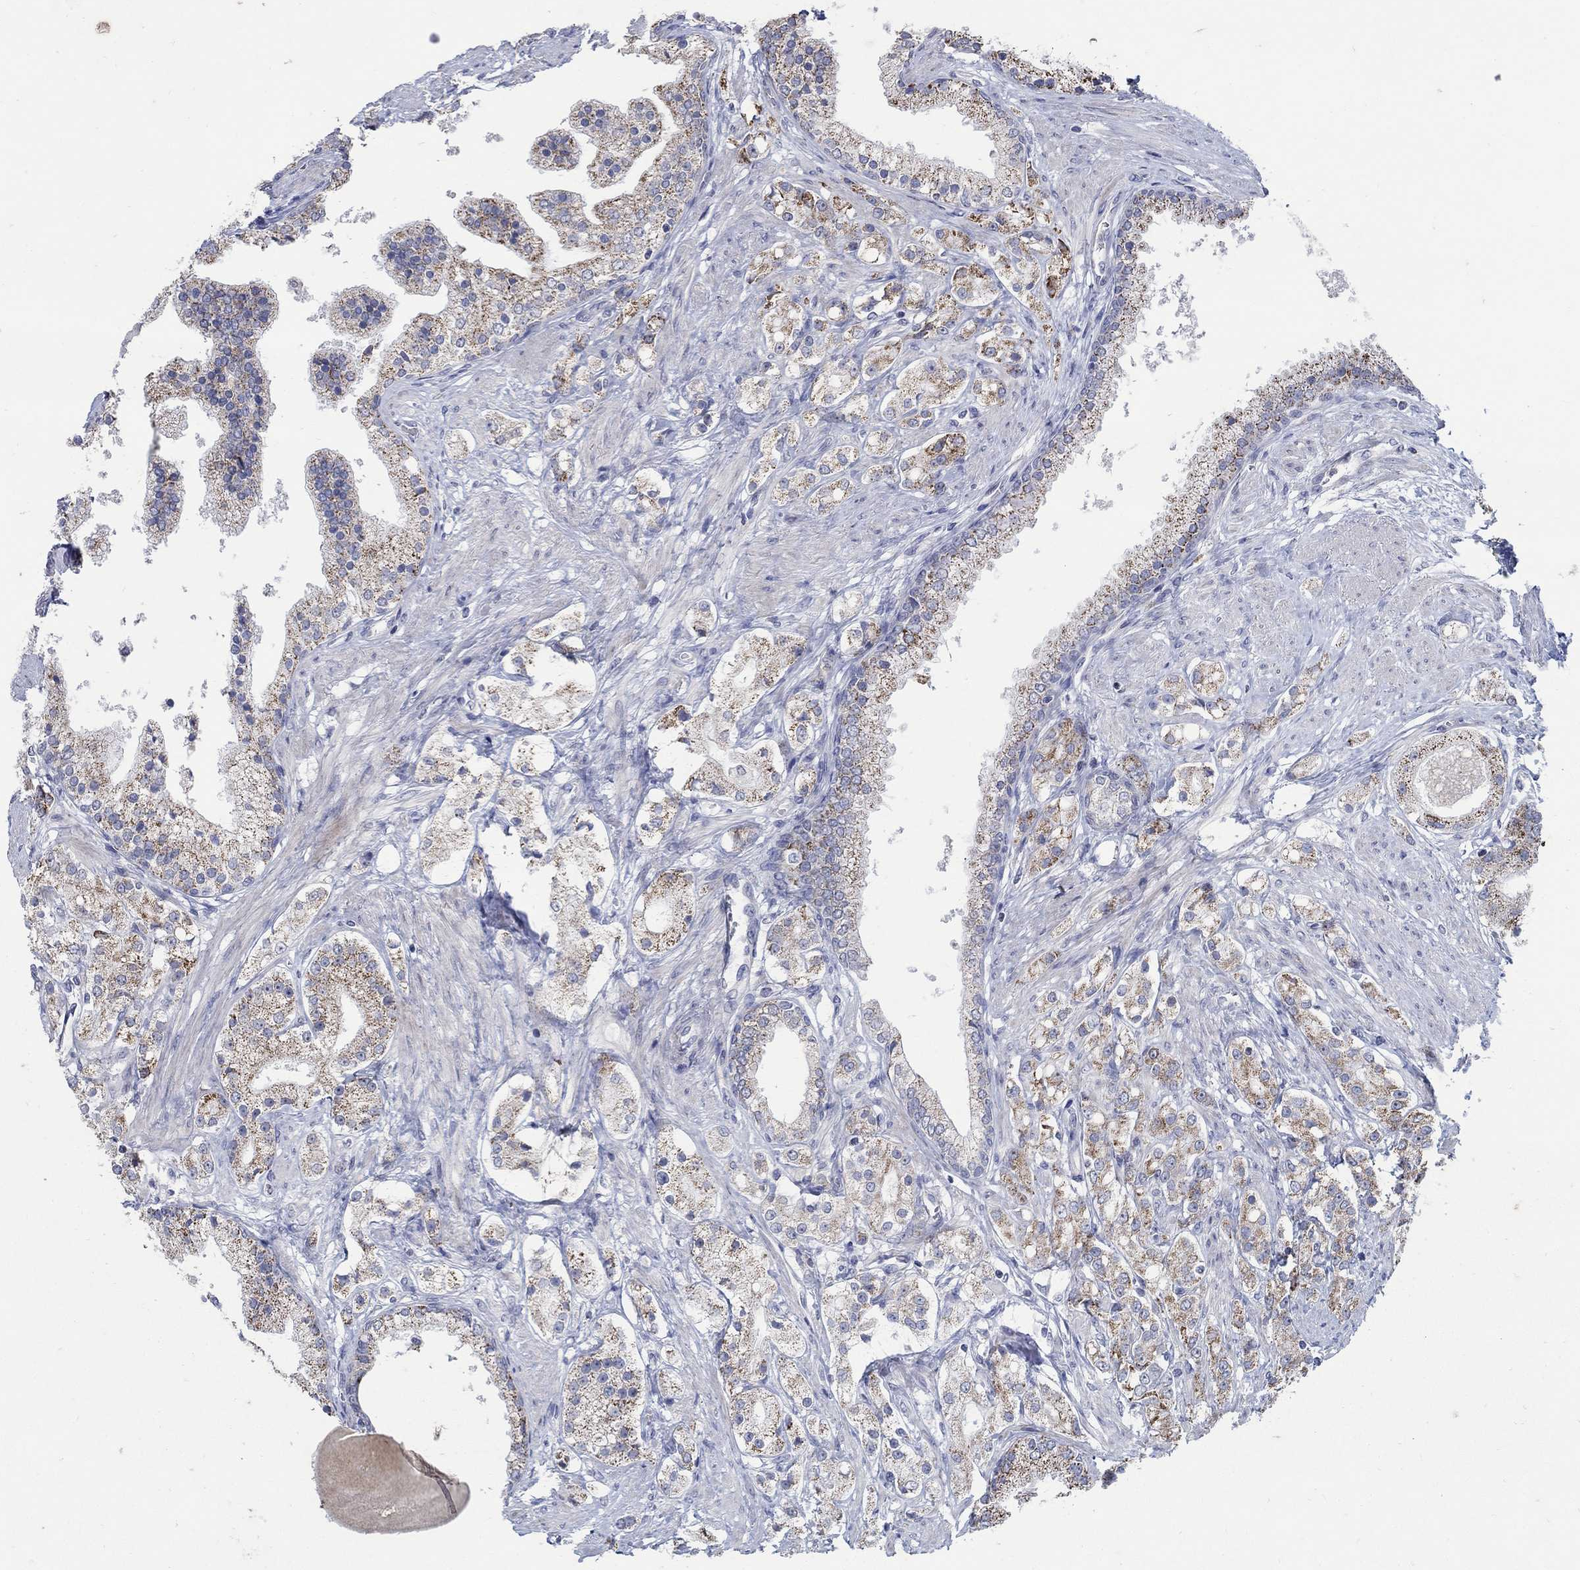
{"staining": {"intensity": "strong", "quantity": "25%-75%", "location": "cytoplasmic/membranous"}, "tissue": "prostate cancer", "cell_type": "Tumor cells", "image_type": "cancer", "snomed": [{"axis": "morphology", "description": "Adenocarcinoma, NOS"}, {"axis": "topography", "description": "Prostate and seminal vesicle, NOS"}, {"axis": "topography", "description": "Prostate"}], "caption": "Protein analysis of adenocarcinoma (prostate) tissue displays strong cytoplasmic/membranous positivity in about 25%-75% of tumor cells. (IHC, brightfield microscopy, high magnification).", "gene": "HMX2", "patient": {"sex": "male", "age": 67}}